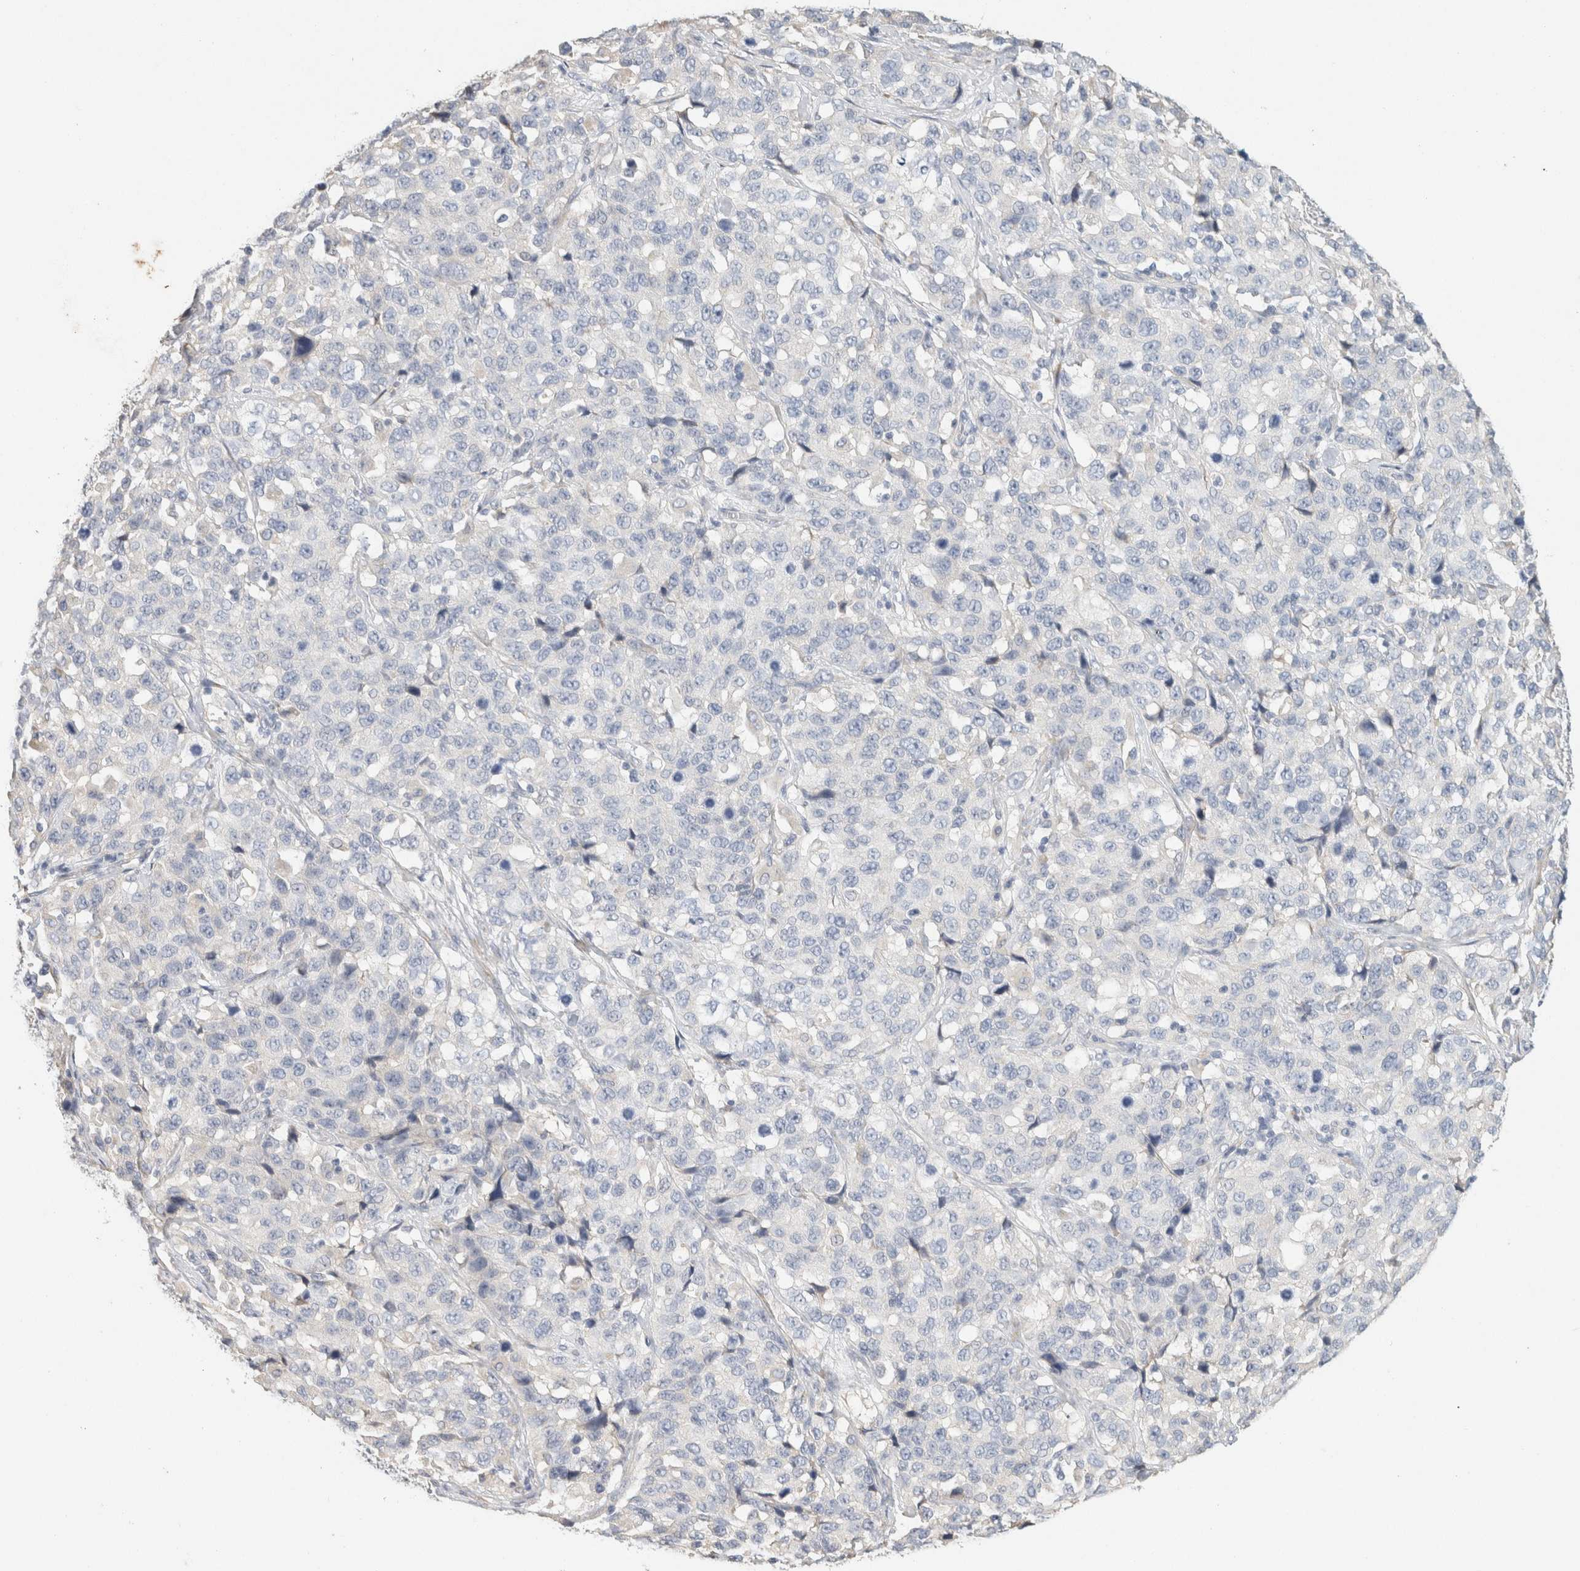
{"staining": {"intensity": "negative", "quantity": "none", "location": "none"}, "tissue": "stomach cancer", "cell_type": "Tumor cells", "image_type": "cancer", "snomed": [{"axis": "morphology", "description": "Normal tissue, NOS"}, {"axis": "morphology", "description": "Adenocarcinoma, NOS"}, {"axis": "topography", "description": "Stomach"}], "caption": "Human stomach cancer stained for a protein using immunohistochemistry shows no staining in tumor cells.", "gene": "NEFM", "patient": {"sex": "male", "age": 48}}